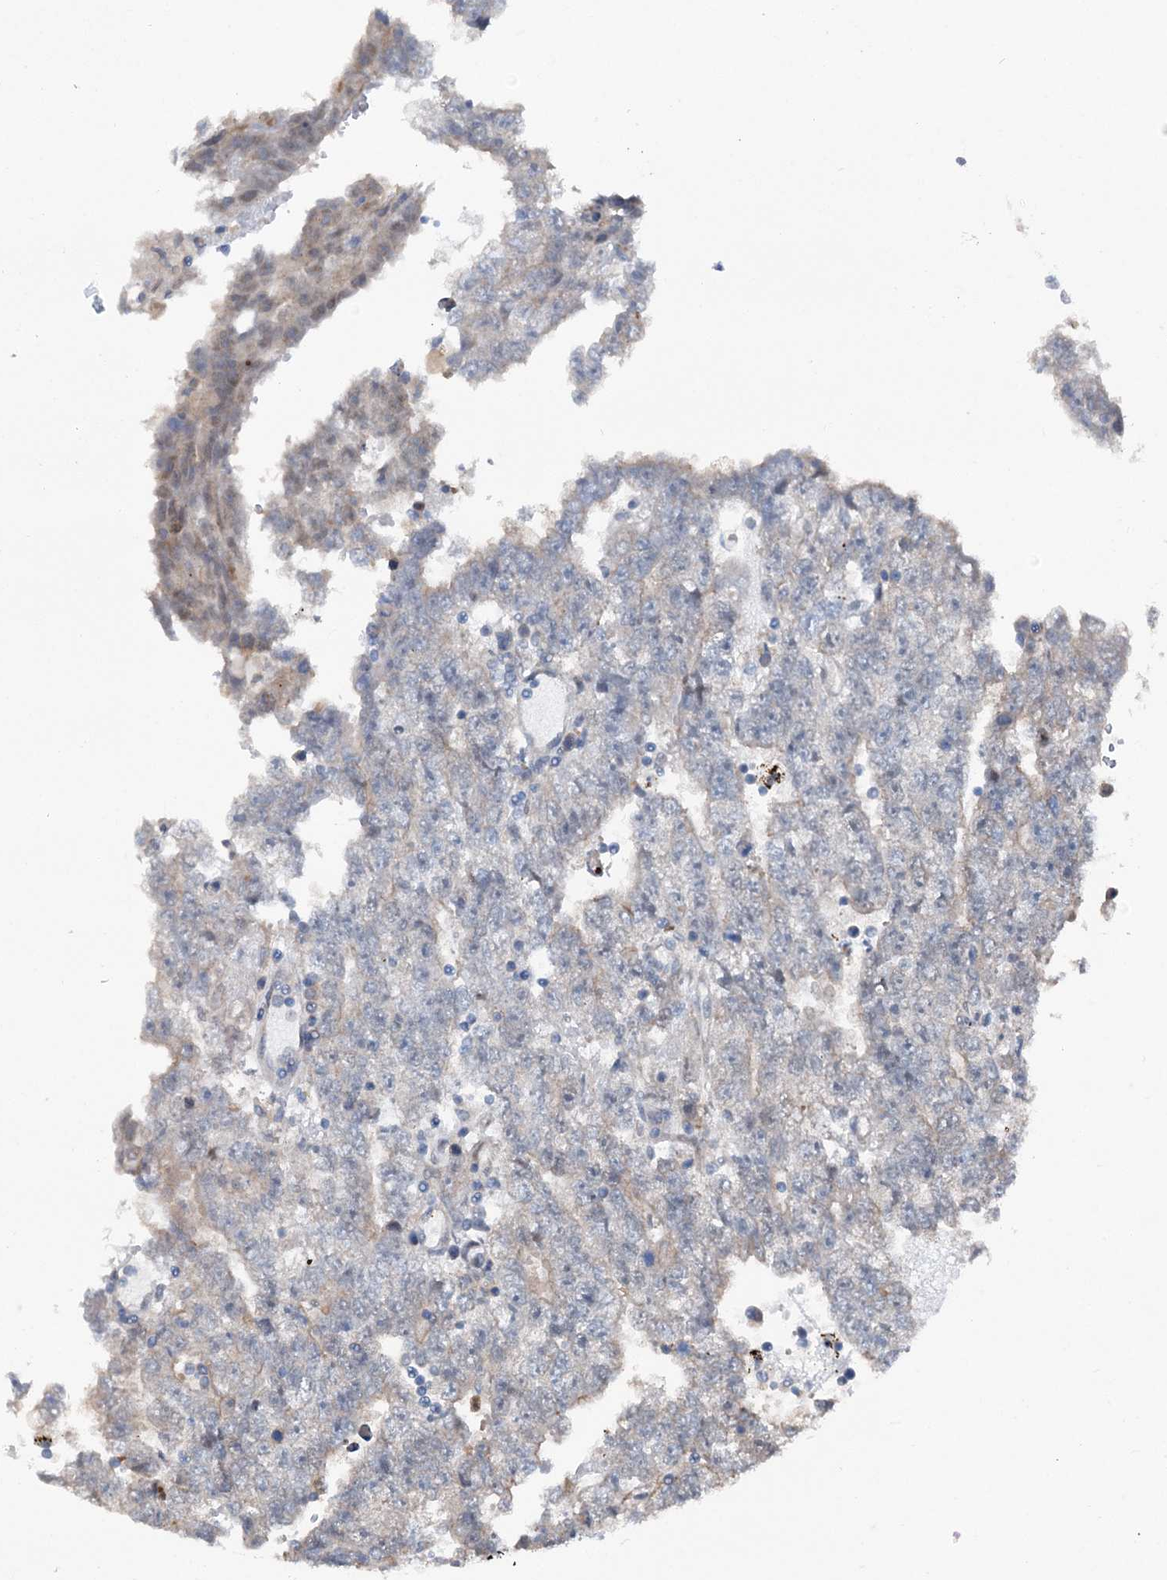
{"staining": {"intensity": "negative", "quantity": "none", "location": "none"}, "tissue": "testis cancer", "cell_type": "Tumor cells", "image_type": "cancer", "snomed": [{"axis": "morphology", "description": "Carcinoma, Embryonal, NOS"}, {"axis": "topography", "description": "Testis"}], "caption": "Embryonal carcinoma (testis) was stained to show a protein in brown. There is no significant staining in tumor cells. The staining was performed using DAB to visualize the protein expression in brown, while the nuclei were stained in blue with hematoxylin (Magnification: 20x).", "gene": "PSMD13", "patient": {"sex": "male", "age": 25}}